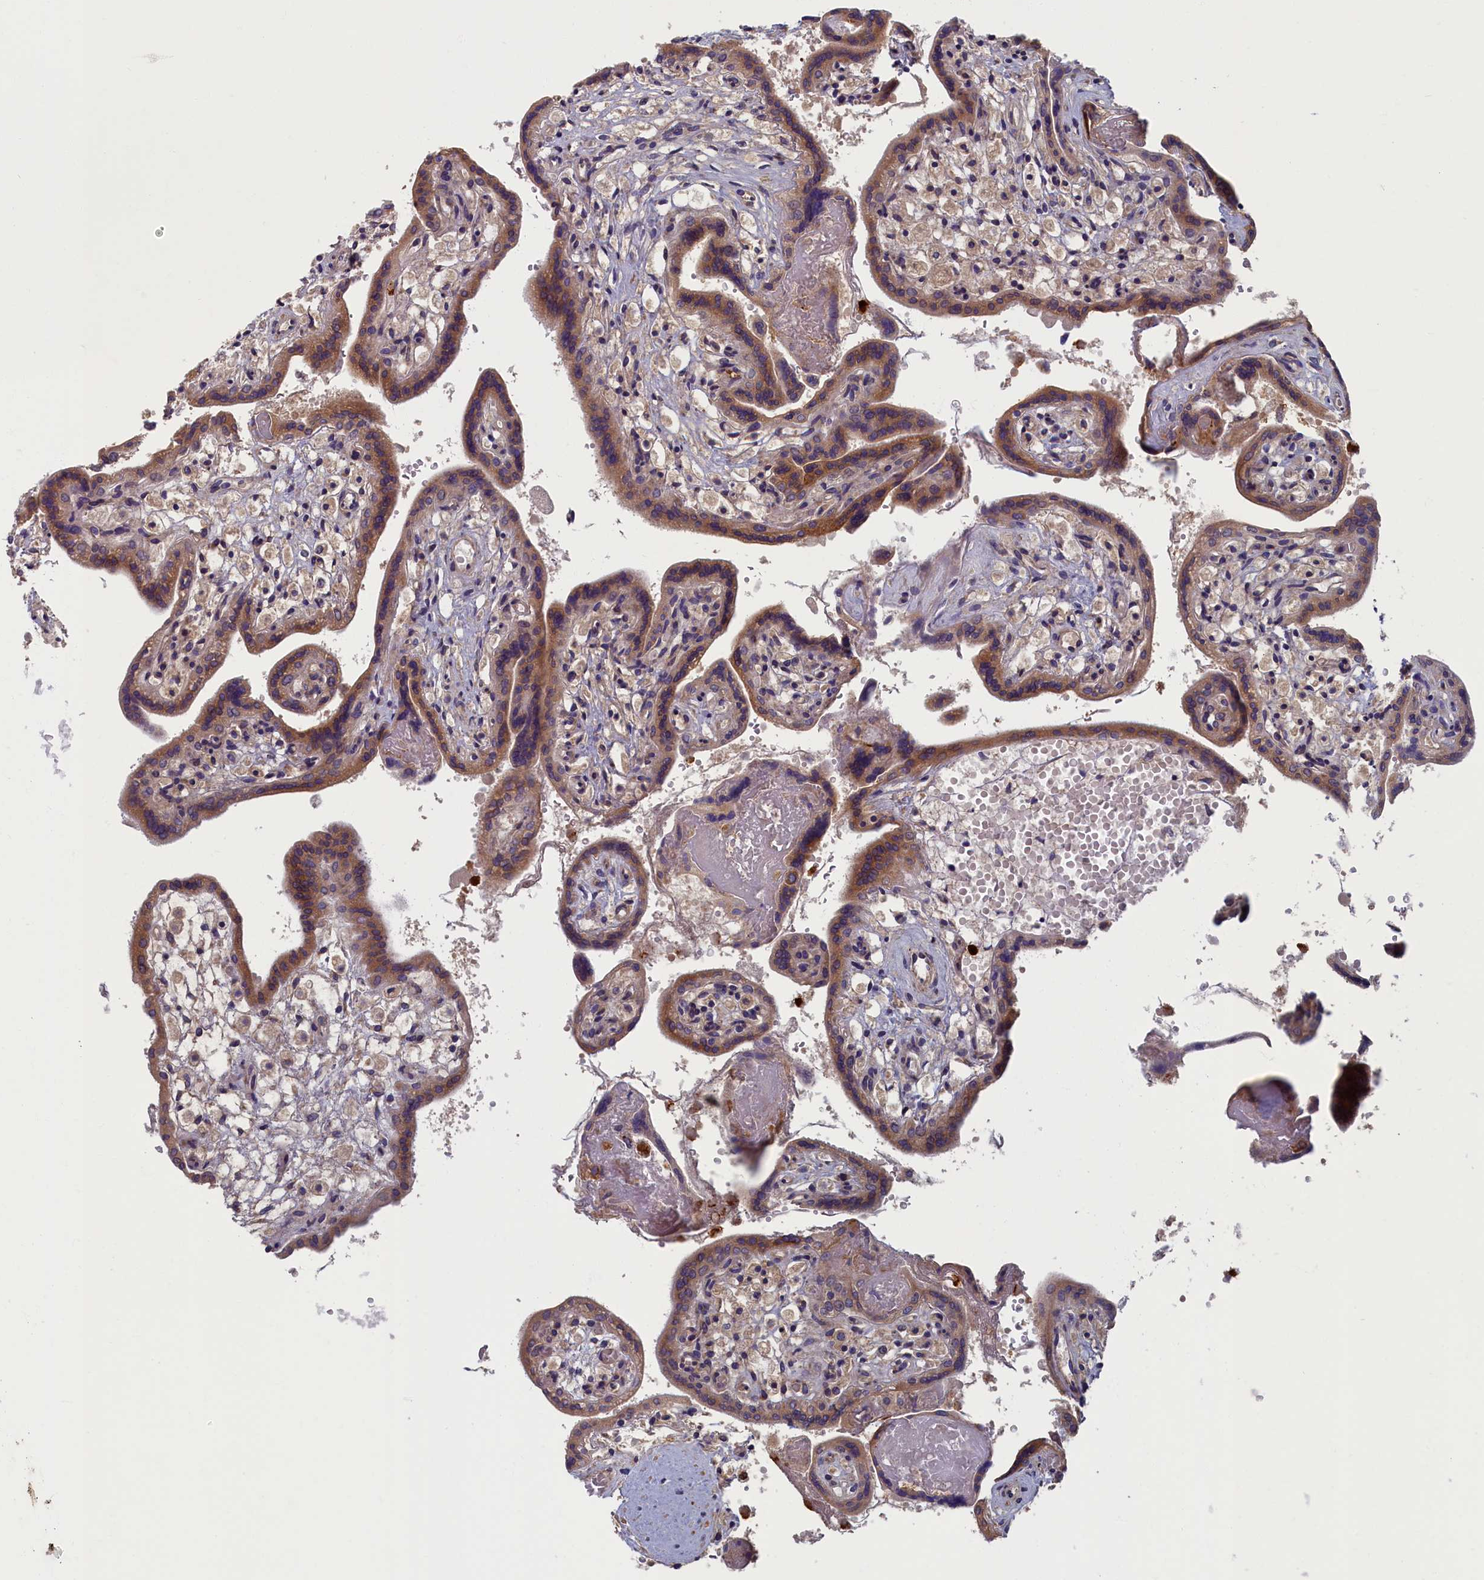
{"staining": {"intensity": "moderate", "quantity": ">75%", "location": "cytoplasmic/membranous"}, "tissue": "placenta", "cell_type": "Trophoblastic cells", "image_type": "normal", "snomed": [{"axis": "morphology", "description": "Normal tissue, NOS"}, {"axis": "topography", "description": "Placenta"}], "caption": "A histopathology image showing moderate cytoplasmic/membranous positivity in approximately >75% of trophoblastic cells in benign placenta, as visualized by brown immunohistochemical staining.", "gene": "TNK2", "patient": {"sex": "female", "age": 37}}